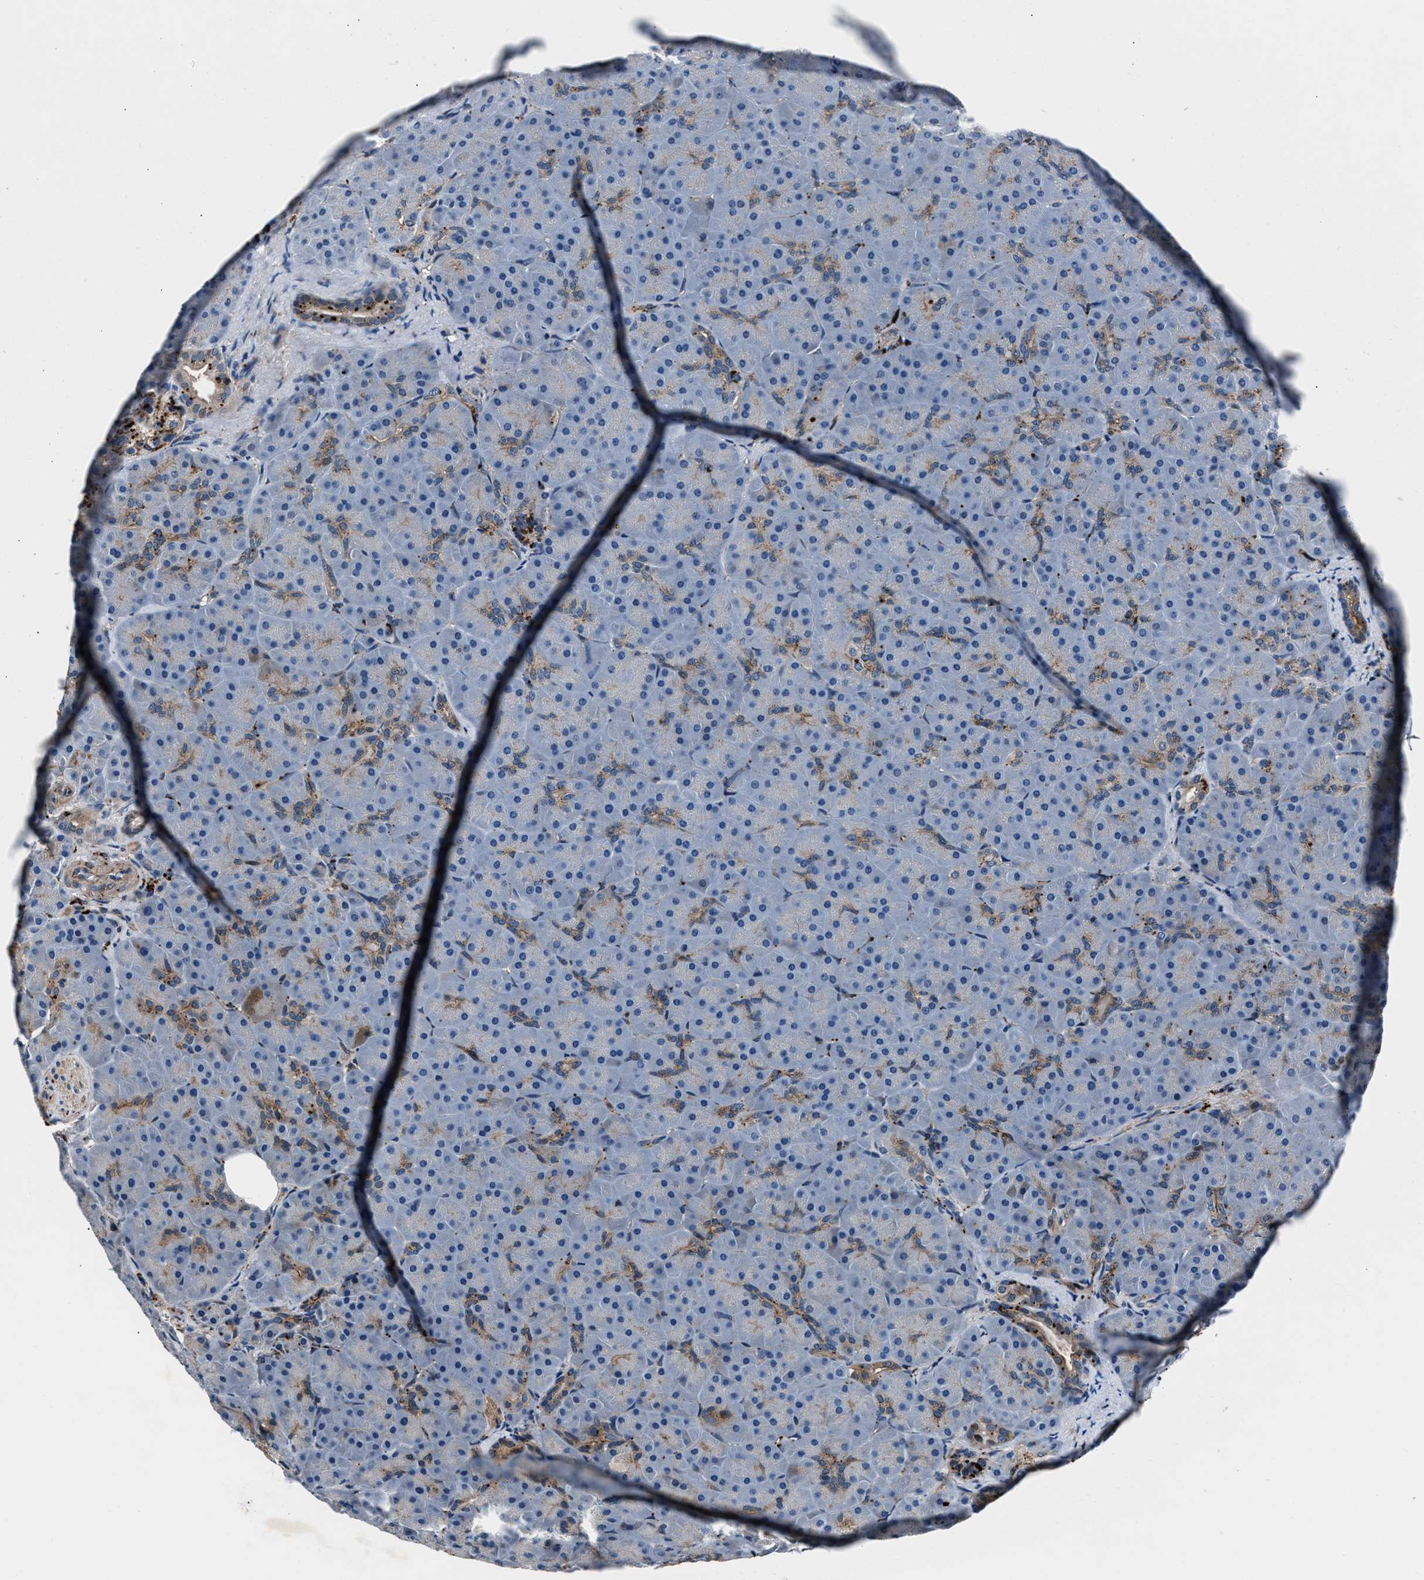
{"staining": {"intensity": "moderate", "quantity": "<25%", "location": "cytoplasmic/membranous"}, "tissue": "pancreas", "cell_type": "Exocrine glandular cells", "image_type": "normal", "snomed": [{"axis": "morphology", "description": "Normal tissue, NOS"}, {"axis": "topography", "description": "Pancreas"}], "caption": "Immunohistochemistry of normal human pancreas demonstrates low levels of moderate cytoplasmic/membranous expression in approximately <25% of exocrine glandular cells. (Stains: DAB in brown, nuclei in blue, Microscopy: brightfield microscopy at high magnification).", "gene": "MFSD11", "patient": {"sex": "male", "age": 66}}